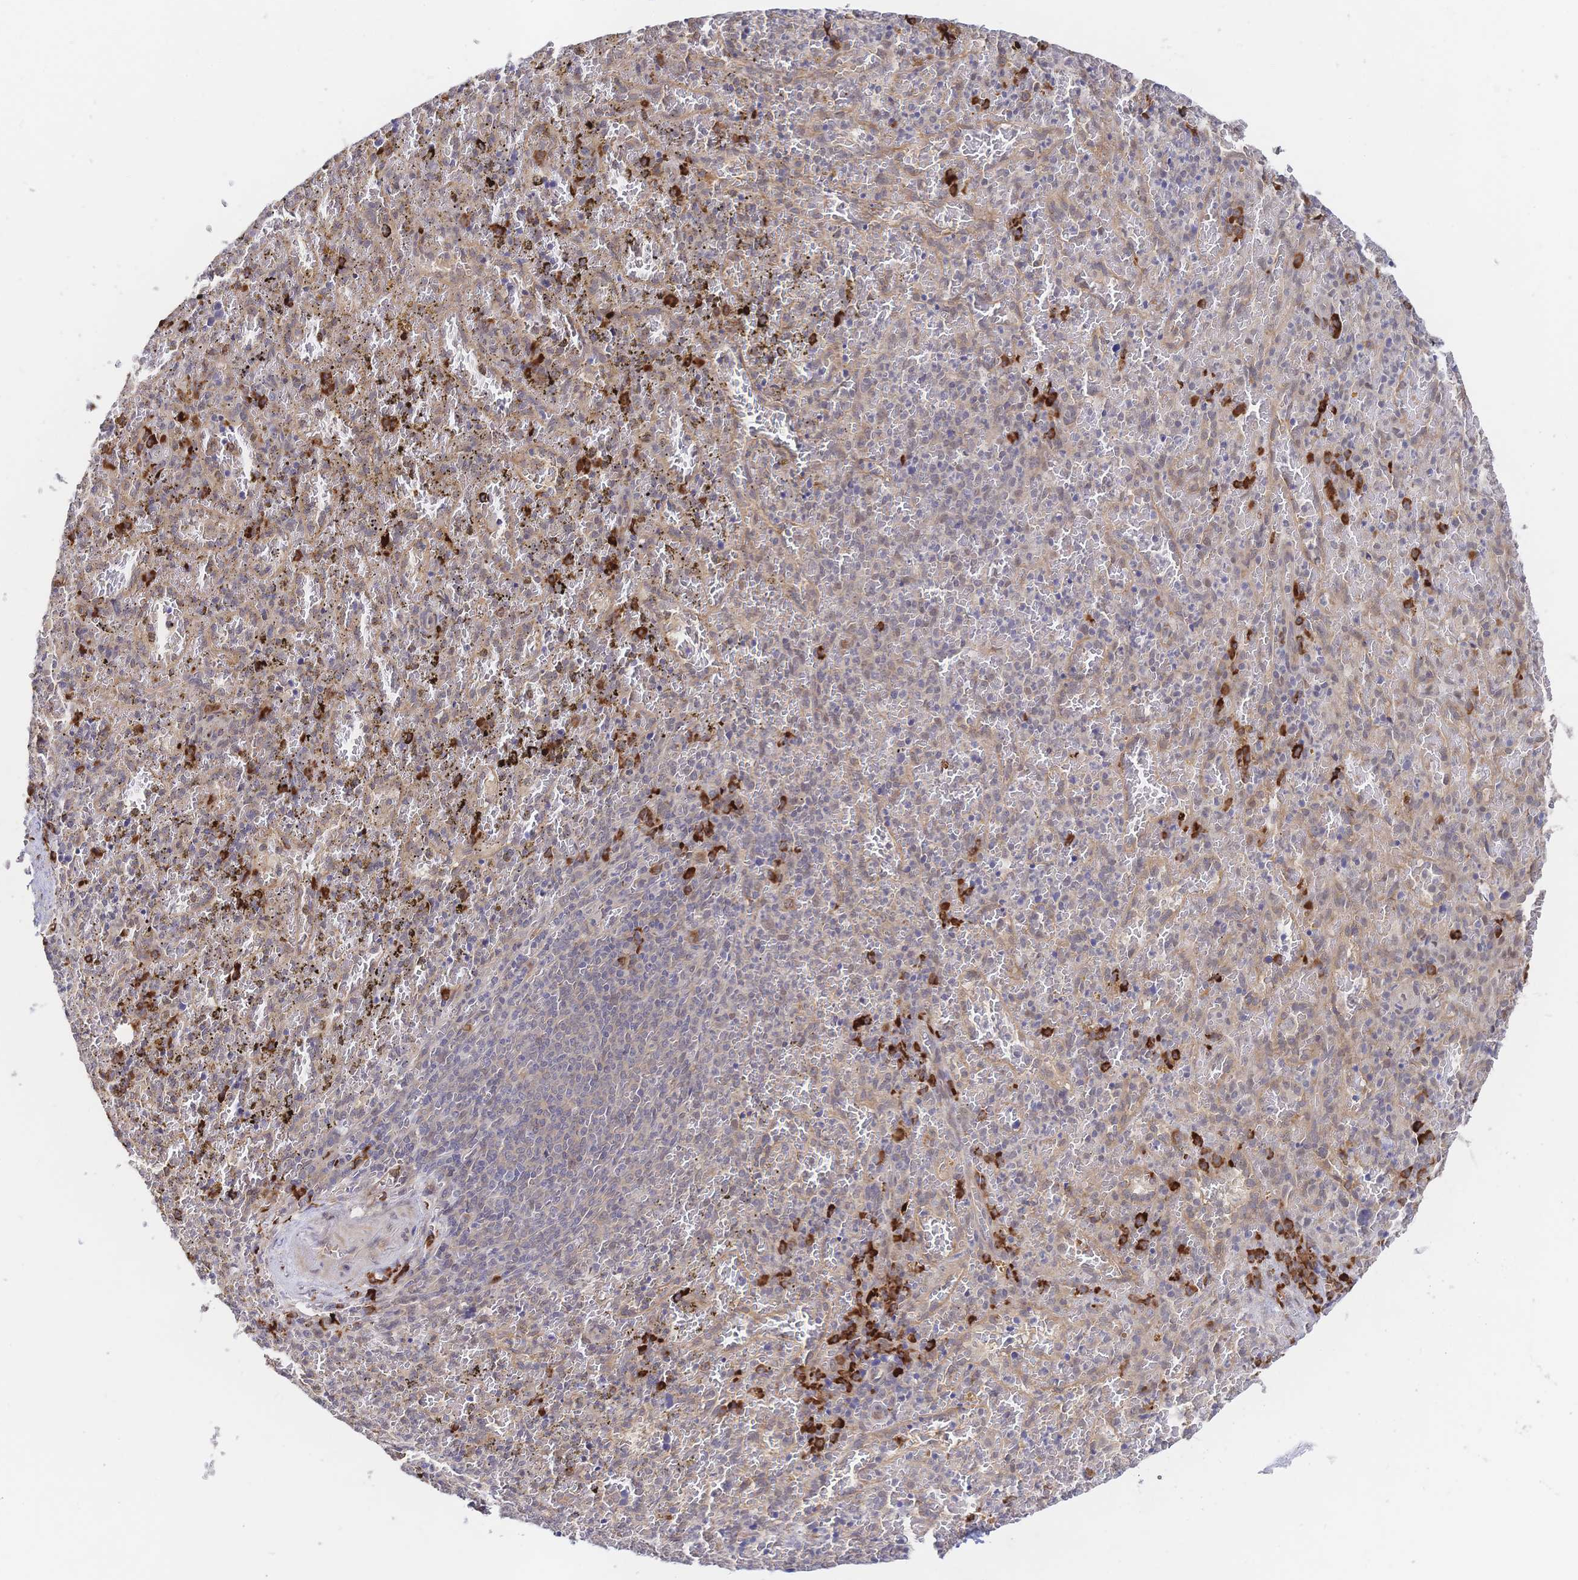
{"staining": {"intensity": "strong", "quantity": "<25%", "location": "cytoplasmic/membranous"}, "tissue": "spleen", "cell_type": "Cells in red pulp", "image_type": "normal", "snomed": [{"axis": "morphology", "description": "Normal tissue, NOS"}, {"axis": "topography", "description": "Spleen"}], "caption": "Spleen stained with a brown dye exhibits strong cytoplasmic/membranous positive expression in about <25% of cells in red pulp.", "gene": "LMO4", "patient": {"sex": "female", "age": 50}}